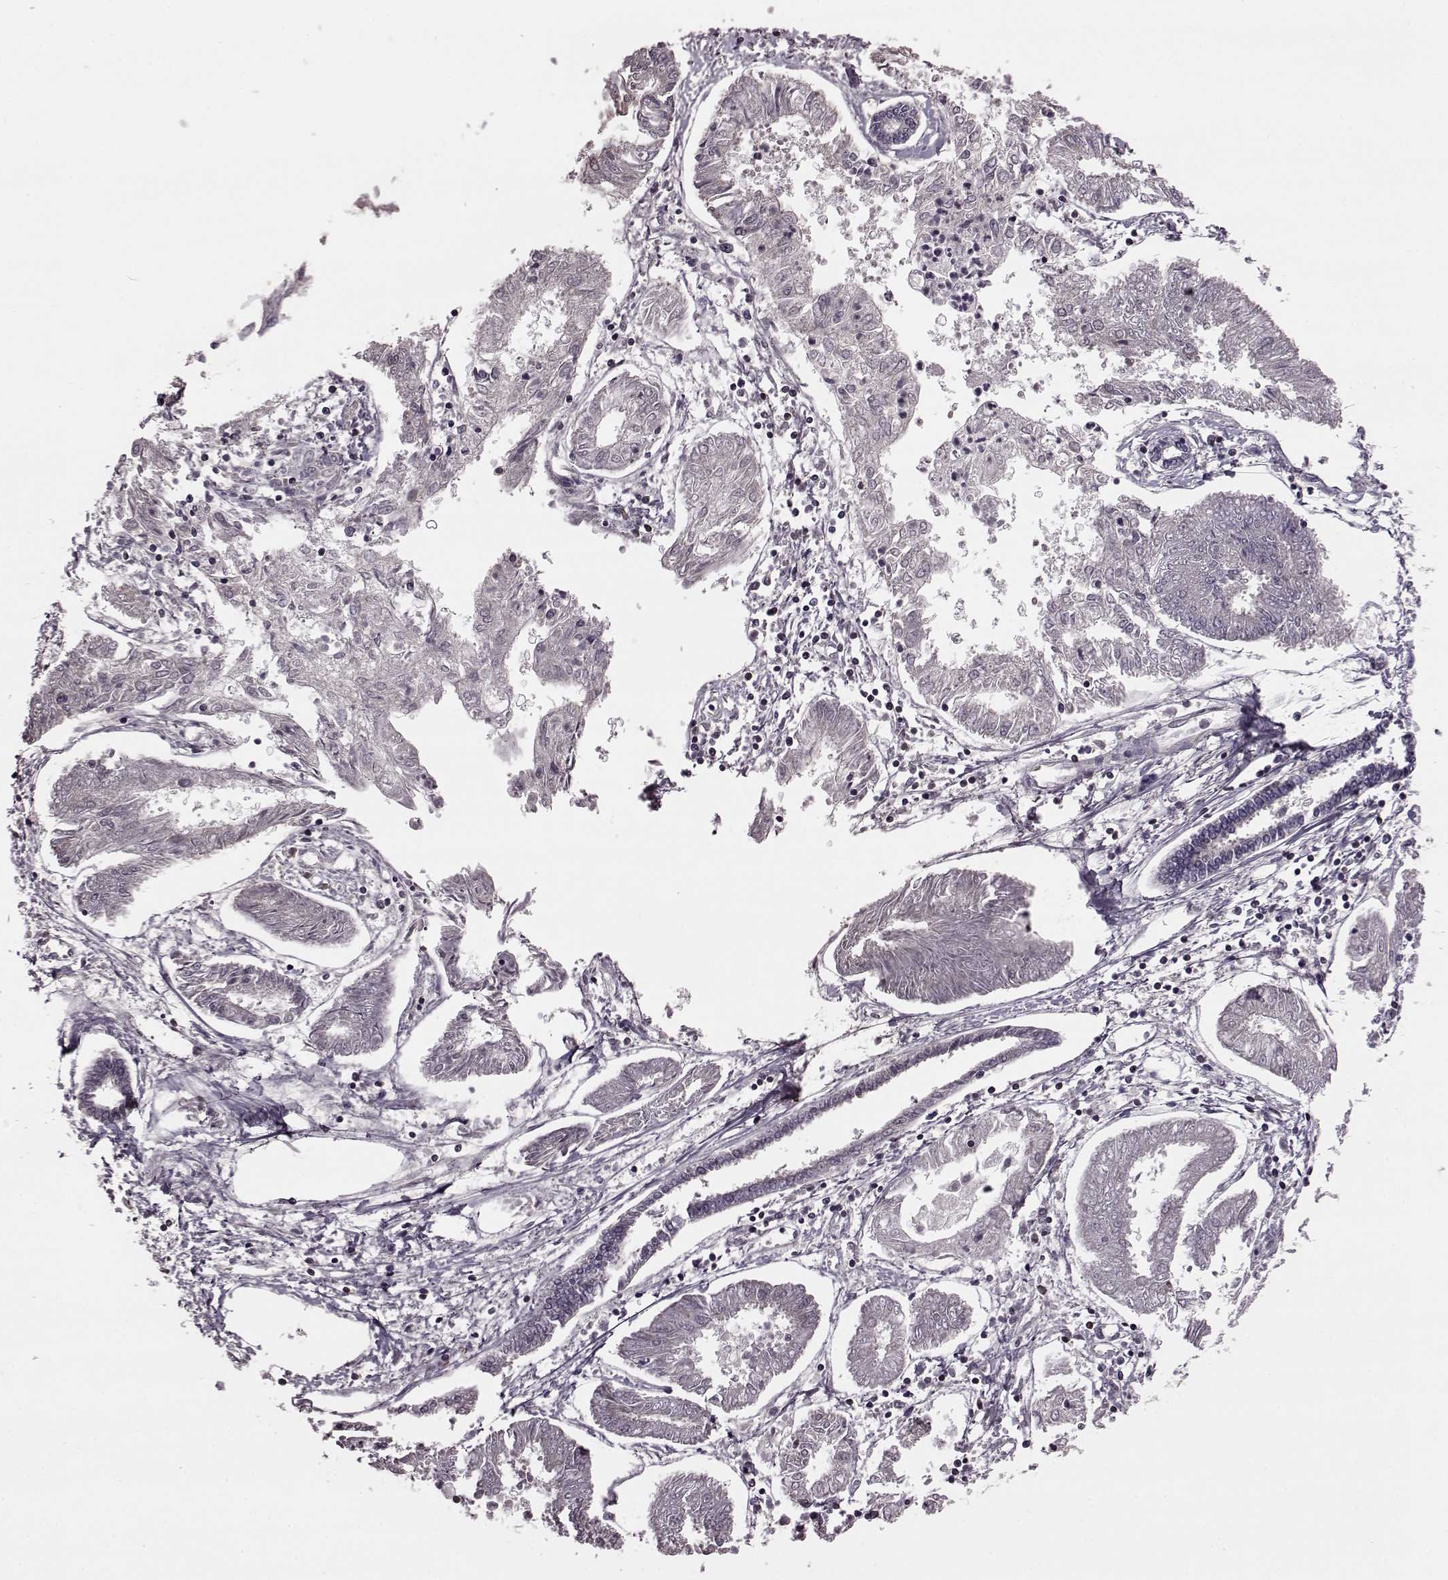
{"staining": {"intensity": "negative", "quantity": "none", "location": "none"}, "tissue": "endometrial cancer", "cell_type": "Tumor cells", "image_type": "cancer", "snomed": [{"axis": "morphology", "description": "Adenocarcinoma, NOS"}, {"axis": "topography", "description": "Endometrium"}], "caption": "This micrograph is of endometrial cancer (adenocarcinoma) stained with immunohistochemistry (IHC) to label a protein in brown with the nuclei are counter-stained blue. There is no positivity in tumor cells.", "gene": "CDC42SE1", "patient": {"sex": "female", "age": 68}}